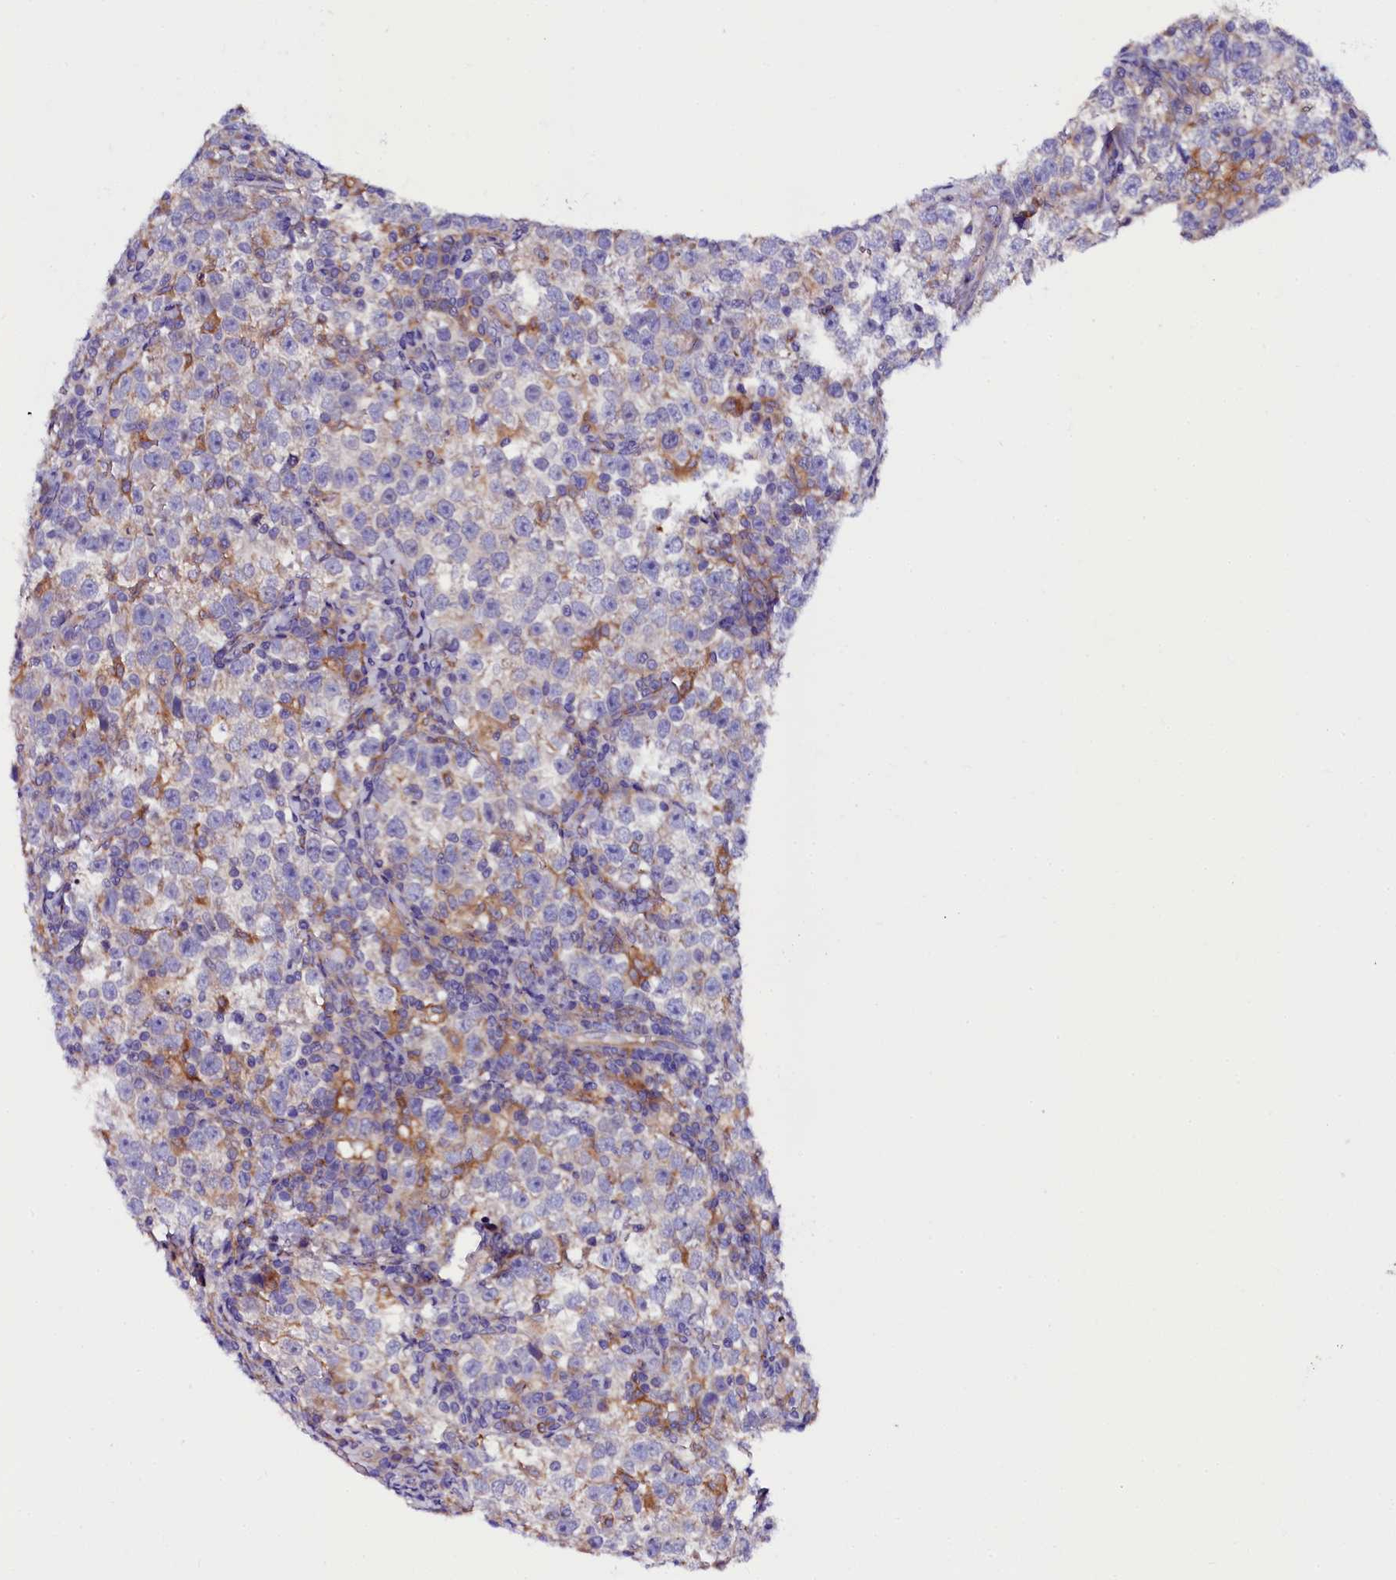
{"staining": {"intensity": "negative", "quantity": "none", "location": "none"}, "tissue": "testis cancer", "cell_type": "Tumor cells", "image_type": "cancer", "snomed": [{"axis": "morphology", "description": "Normal tissue, NOS"}, {"axis": "morphology", "description": "Seminoma, NOS"}, {"axis": "topography", "description": "Testis"}], "caption": "This is an immunohistochemistry (IHC) photomicrograph of testis cancer. There is no positivity in tumor cells.", "gene": "OTOL1", "patient": {"sex": "male", "age": 43}}